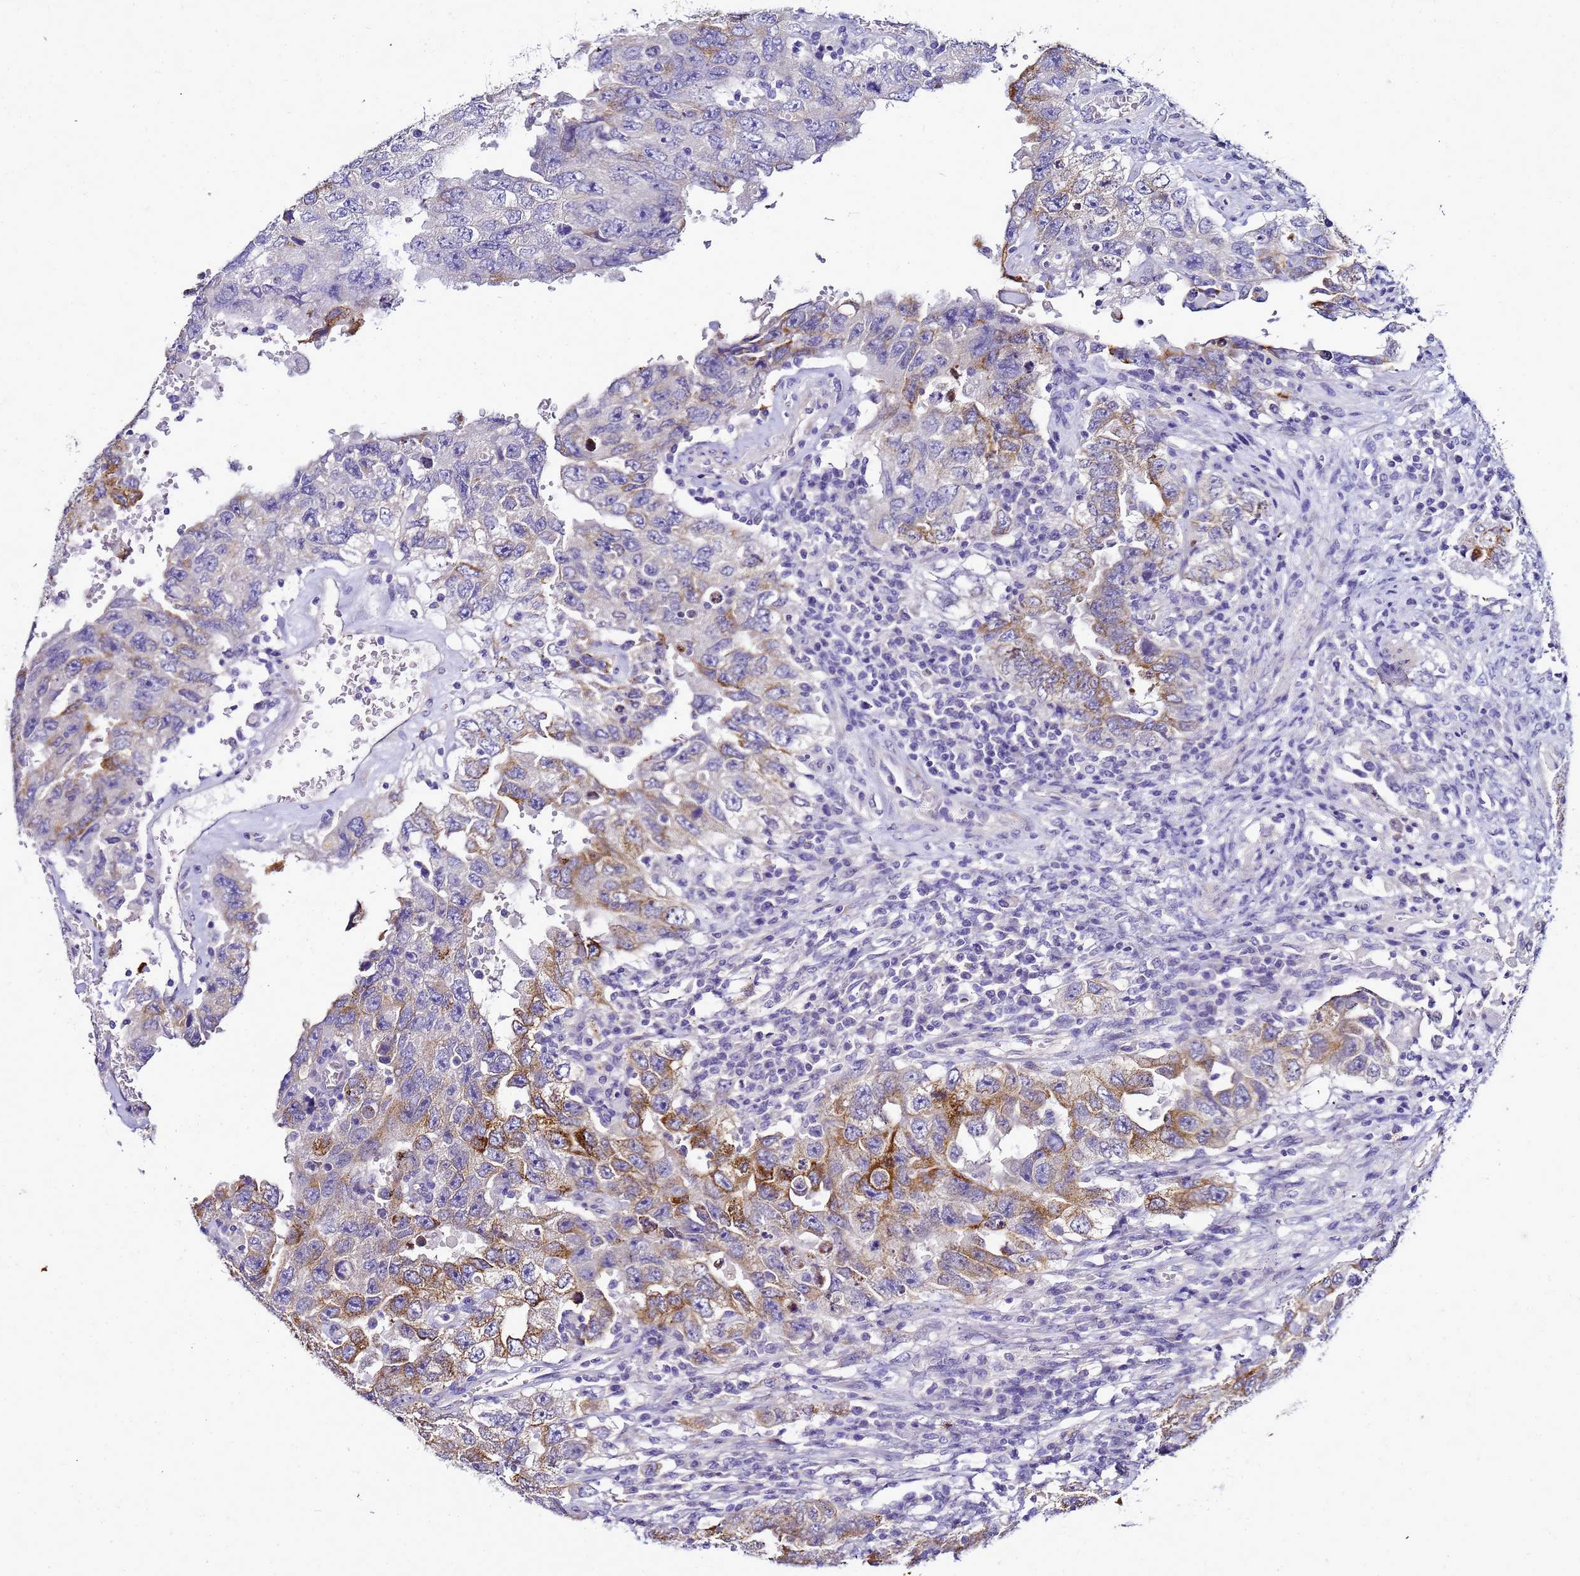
{"staining": {"intensity": "moderate", "quantity": "25%-75%", "location": "cytoplasmic/membranous"}, "tissue": "testis cancer", "cell_type": "Tumor cells", "image_type": "cancer", "snomed": [{"axis": "morphology", "description": "Carcinoma, Embryonal, NOS"}, {"axis": "topography", "description": "Testis"}], "caption": "This histopathology image demonstrates immunohistochemistry (IHC) staining of human testis cancer, with medium moderate cytoplasmic/membranous positivity in approximately 25%-75% of tumor cells.", "gene": "FAM166B", "patient": {"sex": "male", "age": 26}}